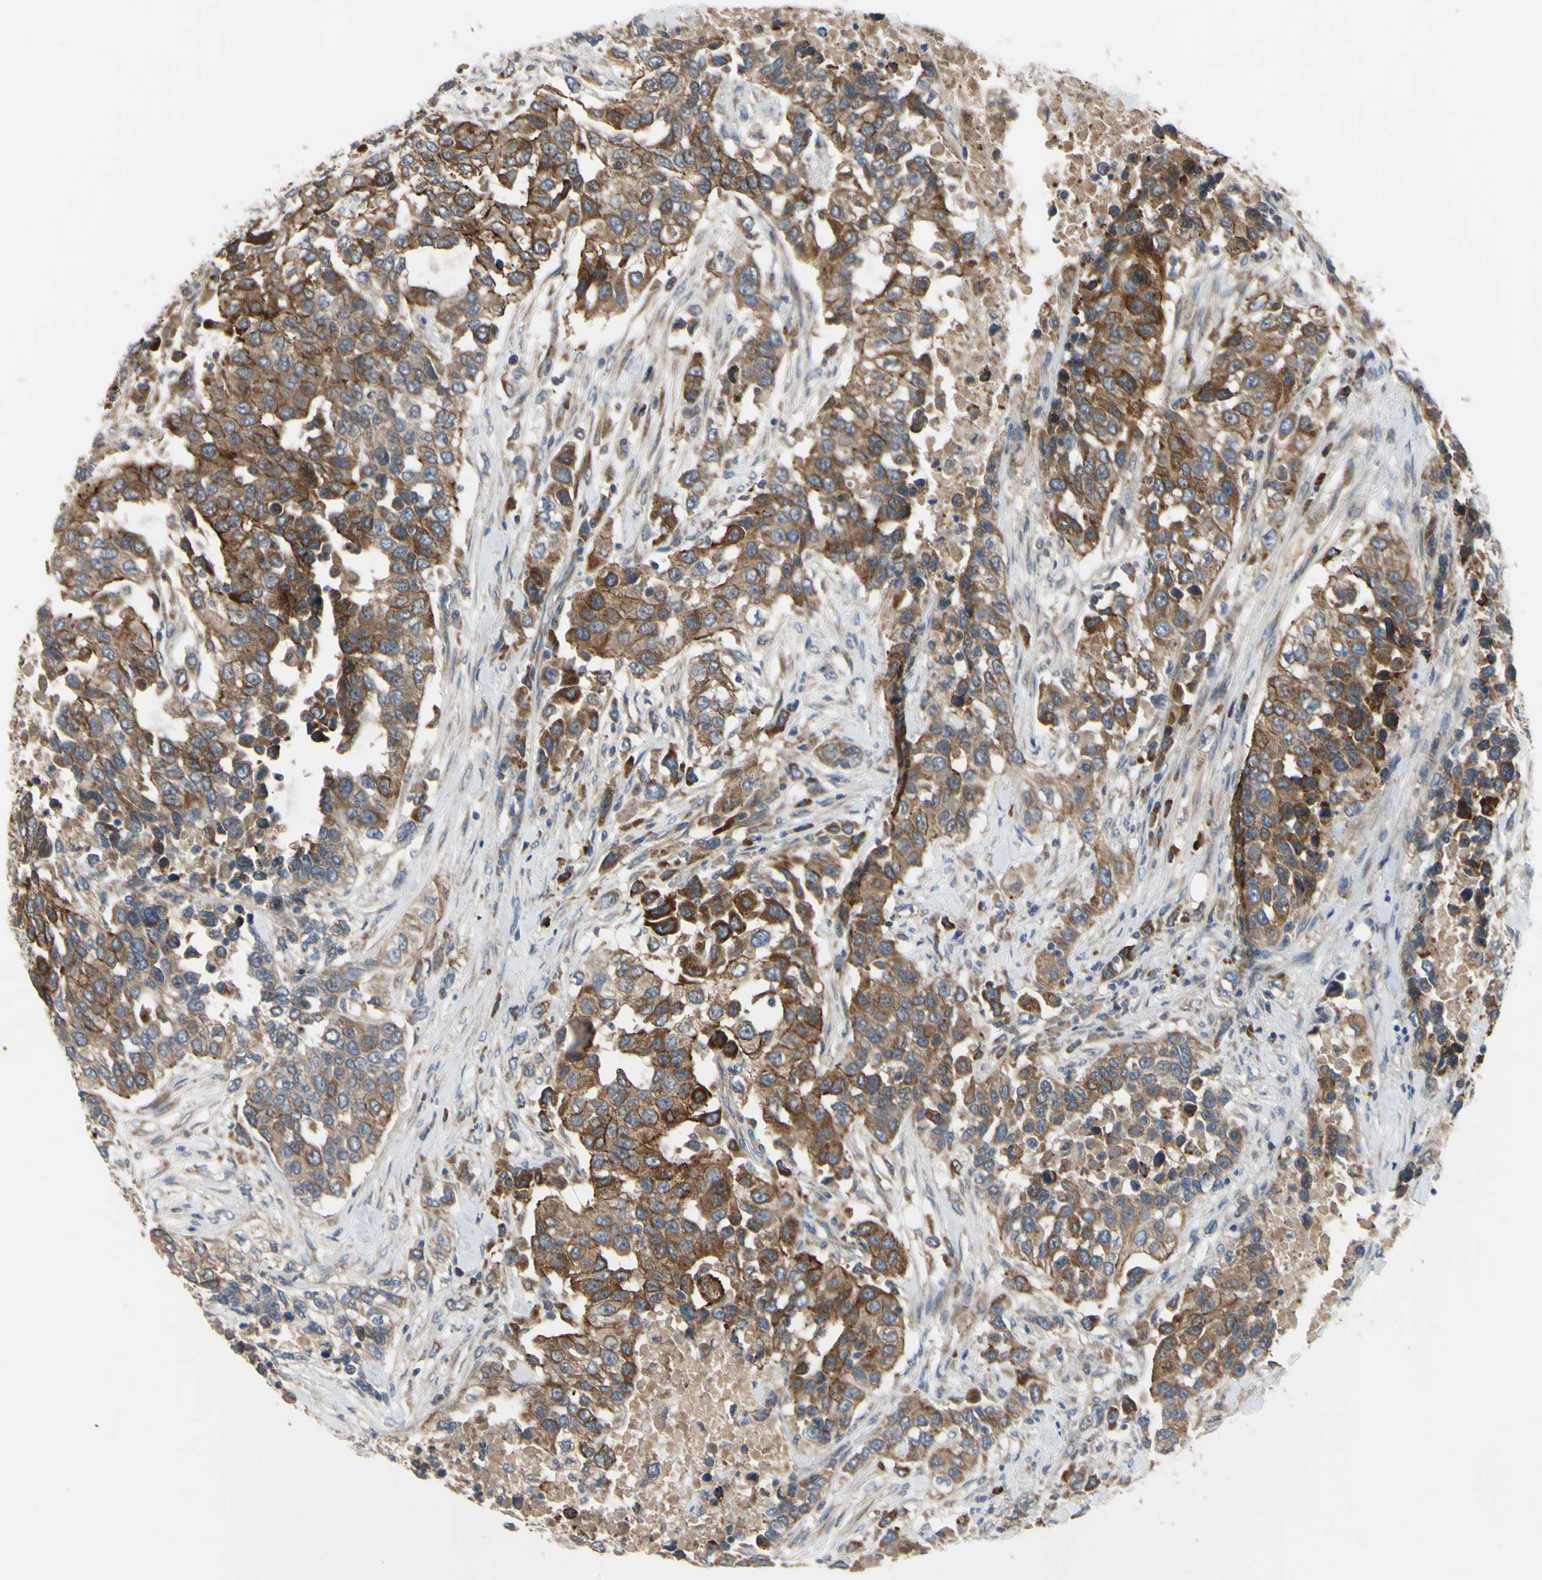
{"staining": {"intensity": "moderate", "quantity": ">75%", "location": "cytoplasmic/membranous"}, "tissue": "urothelial cancer", "cell_type": "Tumor cells", "image_type": "cancer", "snomed": [{"axis": "morphology", "description": "Urothelial carcinoma, High grade"}, {"axis": "topography", "description": "Urinary bladder"}], "caption": "High-grade urothelial carcinoma stained with a protein marker demonstrates moderate staining in tumor cells.", "gene": "XIAP", "patient": {"sex": "female", "age": 80}}